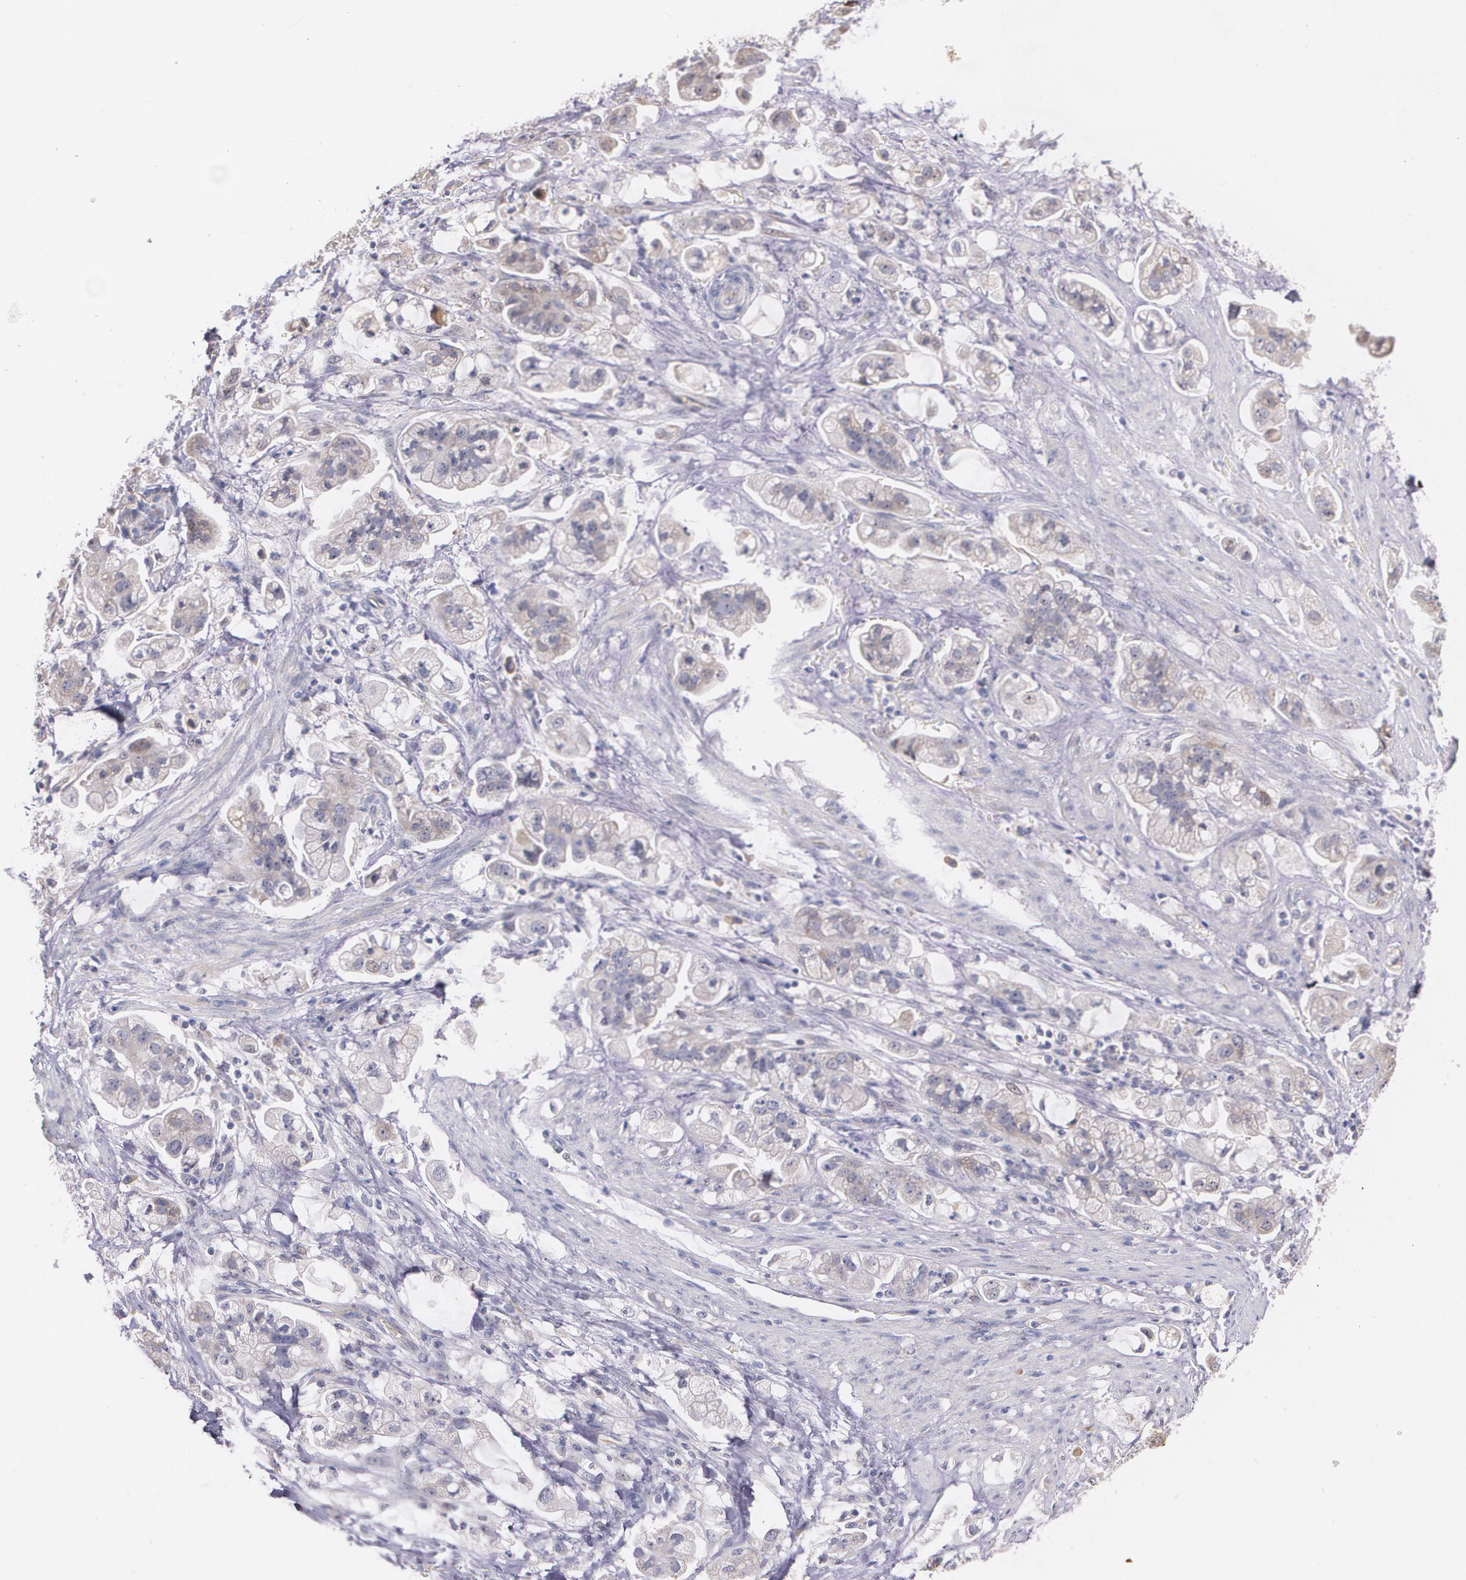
{"staining": {"intensity": "weak", "quantity": "25%-75%", "location": "cytoplasmic/membranous"}, "tissue": "stomach cancer", "cell_type": "Tumor cells", "image_type": "cancer", "snomed": [{"axis": "morphology", "description": "Adenocarcinoma, NOS"}, {"axis": "topography", "description": "Stomach"}], "caption": "An immunohistochemistry image of tumor tissue is shown. Protein staining in brown shows weak cytoplasmic/membranous positivity in stomach cancer within tumor cells.", "gene": "AMBP", "patient": {"sex": "male", "age": 62}}